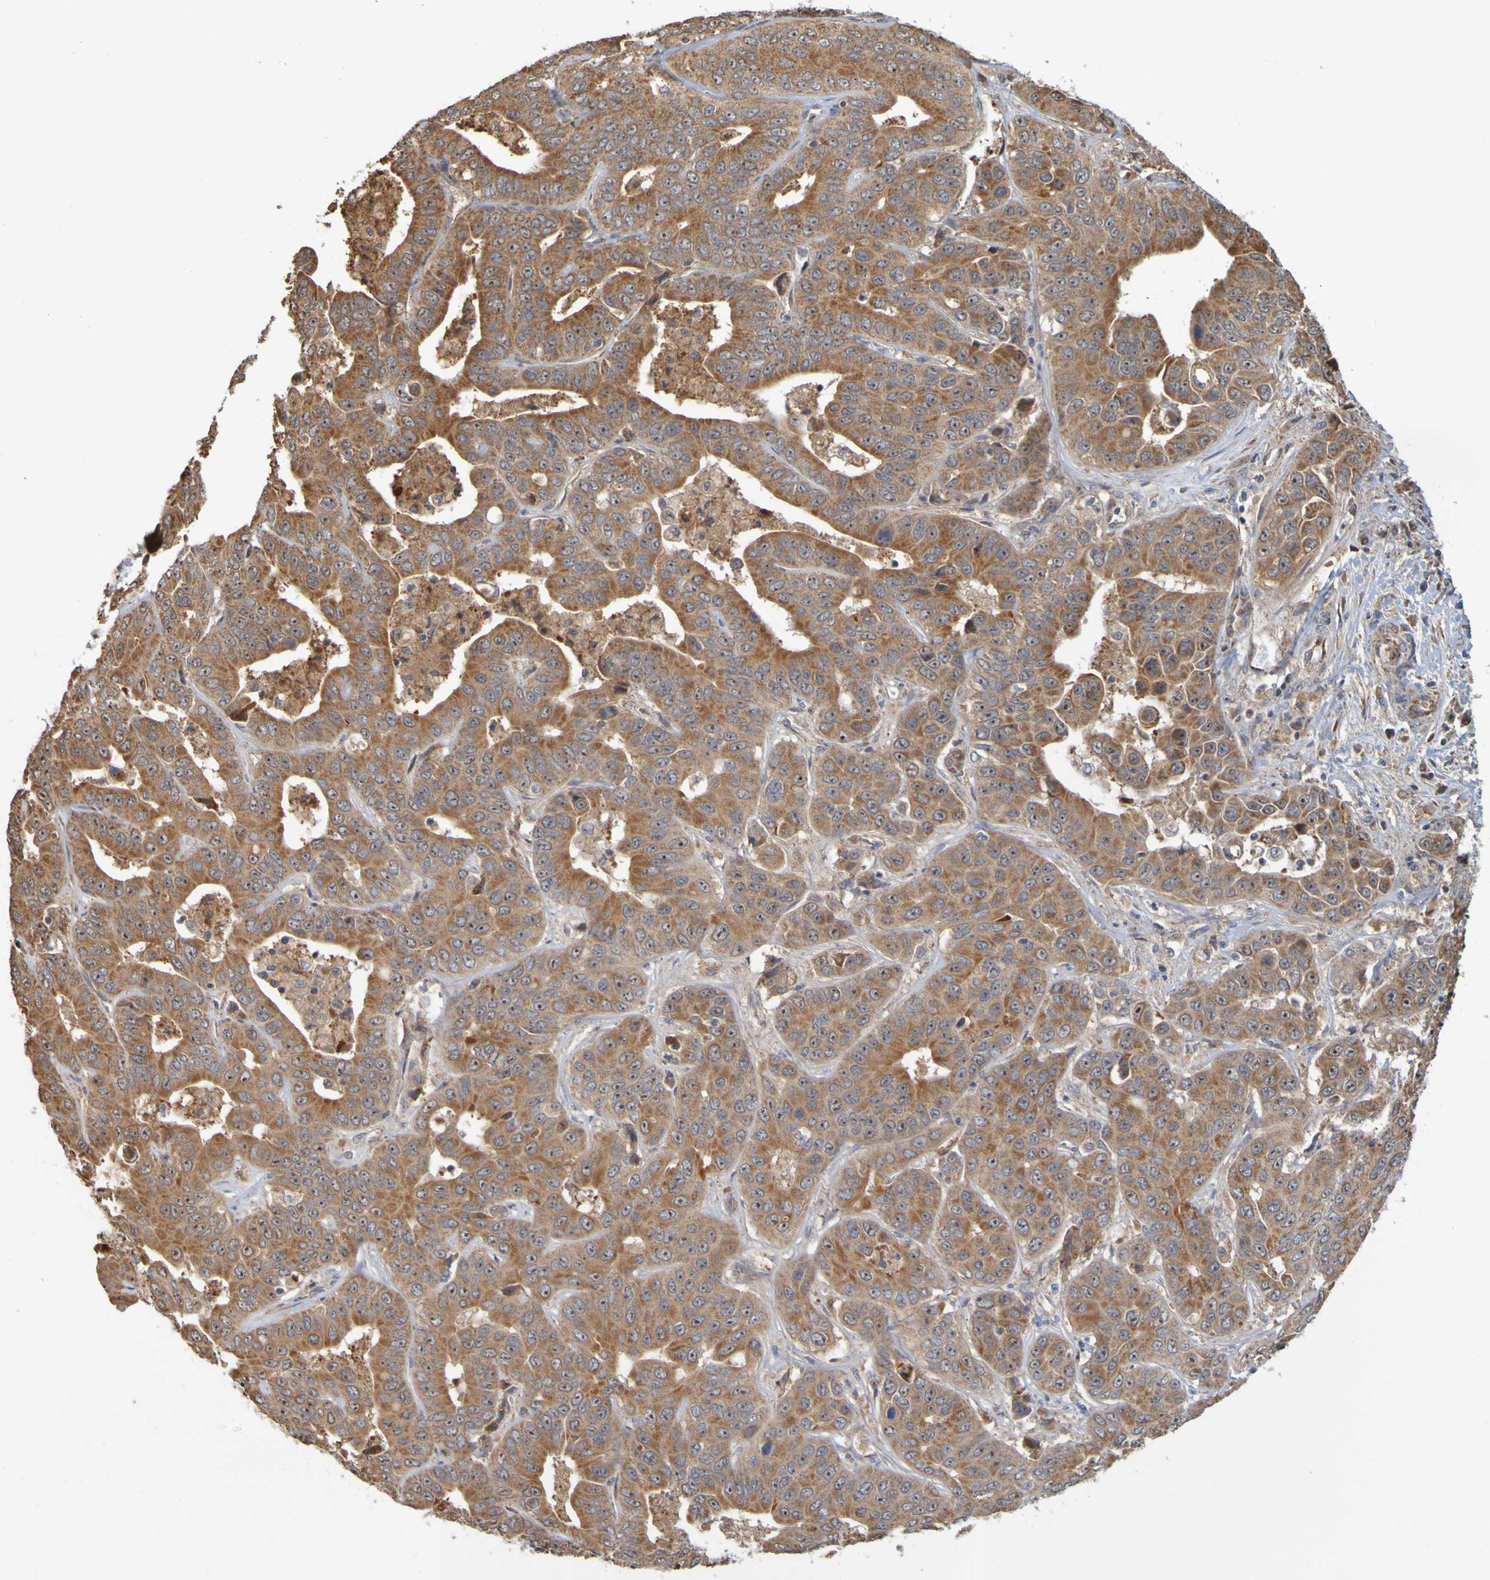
{"staining": {"intensity": "moderate", "quantity": ">75%", "location": "cytoplasmic/membranous,nuclear"}, "tissue": "liver cancer", "cell_type": "Tumor cells", "image_type": "cancer", "snomed": [{"axis": "morphology", "description": "Cholangiocarcinoma"}, {"axis": "topography", "description": "Liver"}], "caption": "The micrograph reveals immunohistochemical staining of liver cholangiocarcinoma. There is moderate cytoplasmic/membranous and nuclear expression is seen in approximately >75% of tumor cells.", "gene": "TMBIM1", "patient": {"sex": "female", "age": 52}}